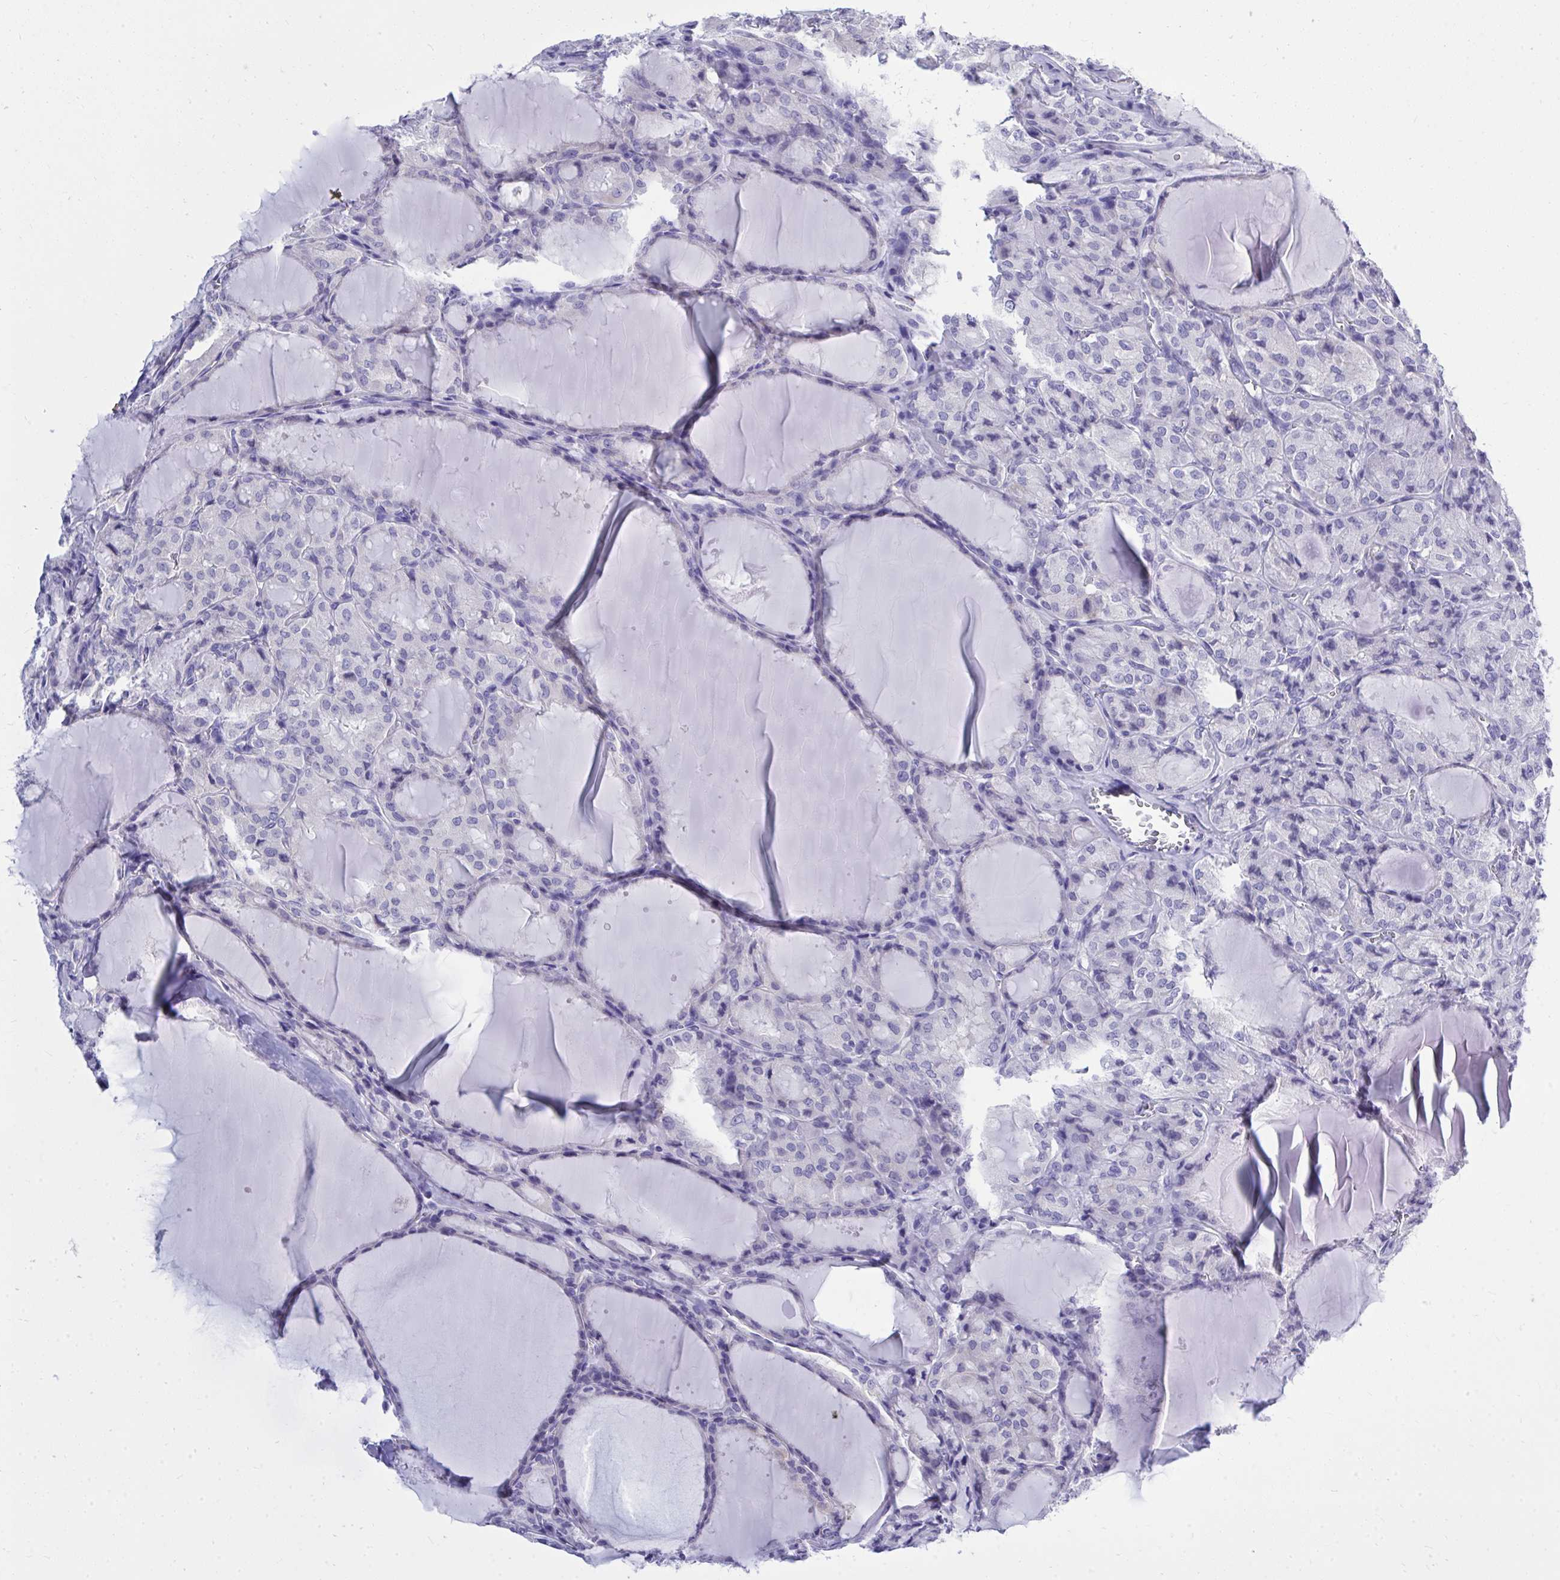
{"staining": {"intensity": "negative", "quantity": "none", "location": "none"}, "tissue": "thyroid cancer", "cell_type": "Tumor cells", "image_type": "cancer", "snomed": [{"axis": "morphology", "description": "Papillary adenocarcinoma, NOS"}, {"axis": "topography", "description": "Thyroid gland"}], "caption": "Tumor cells are negative for protein expression in human papillary adenocarcinoma (thyroid).", "gene": "PSD", "patient": {"sex": "male", "age": 87}}